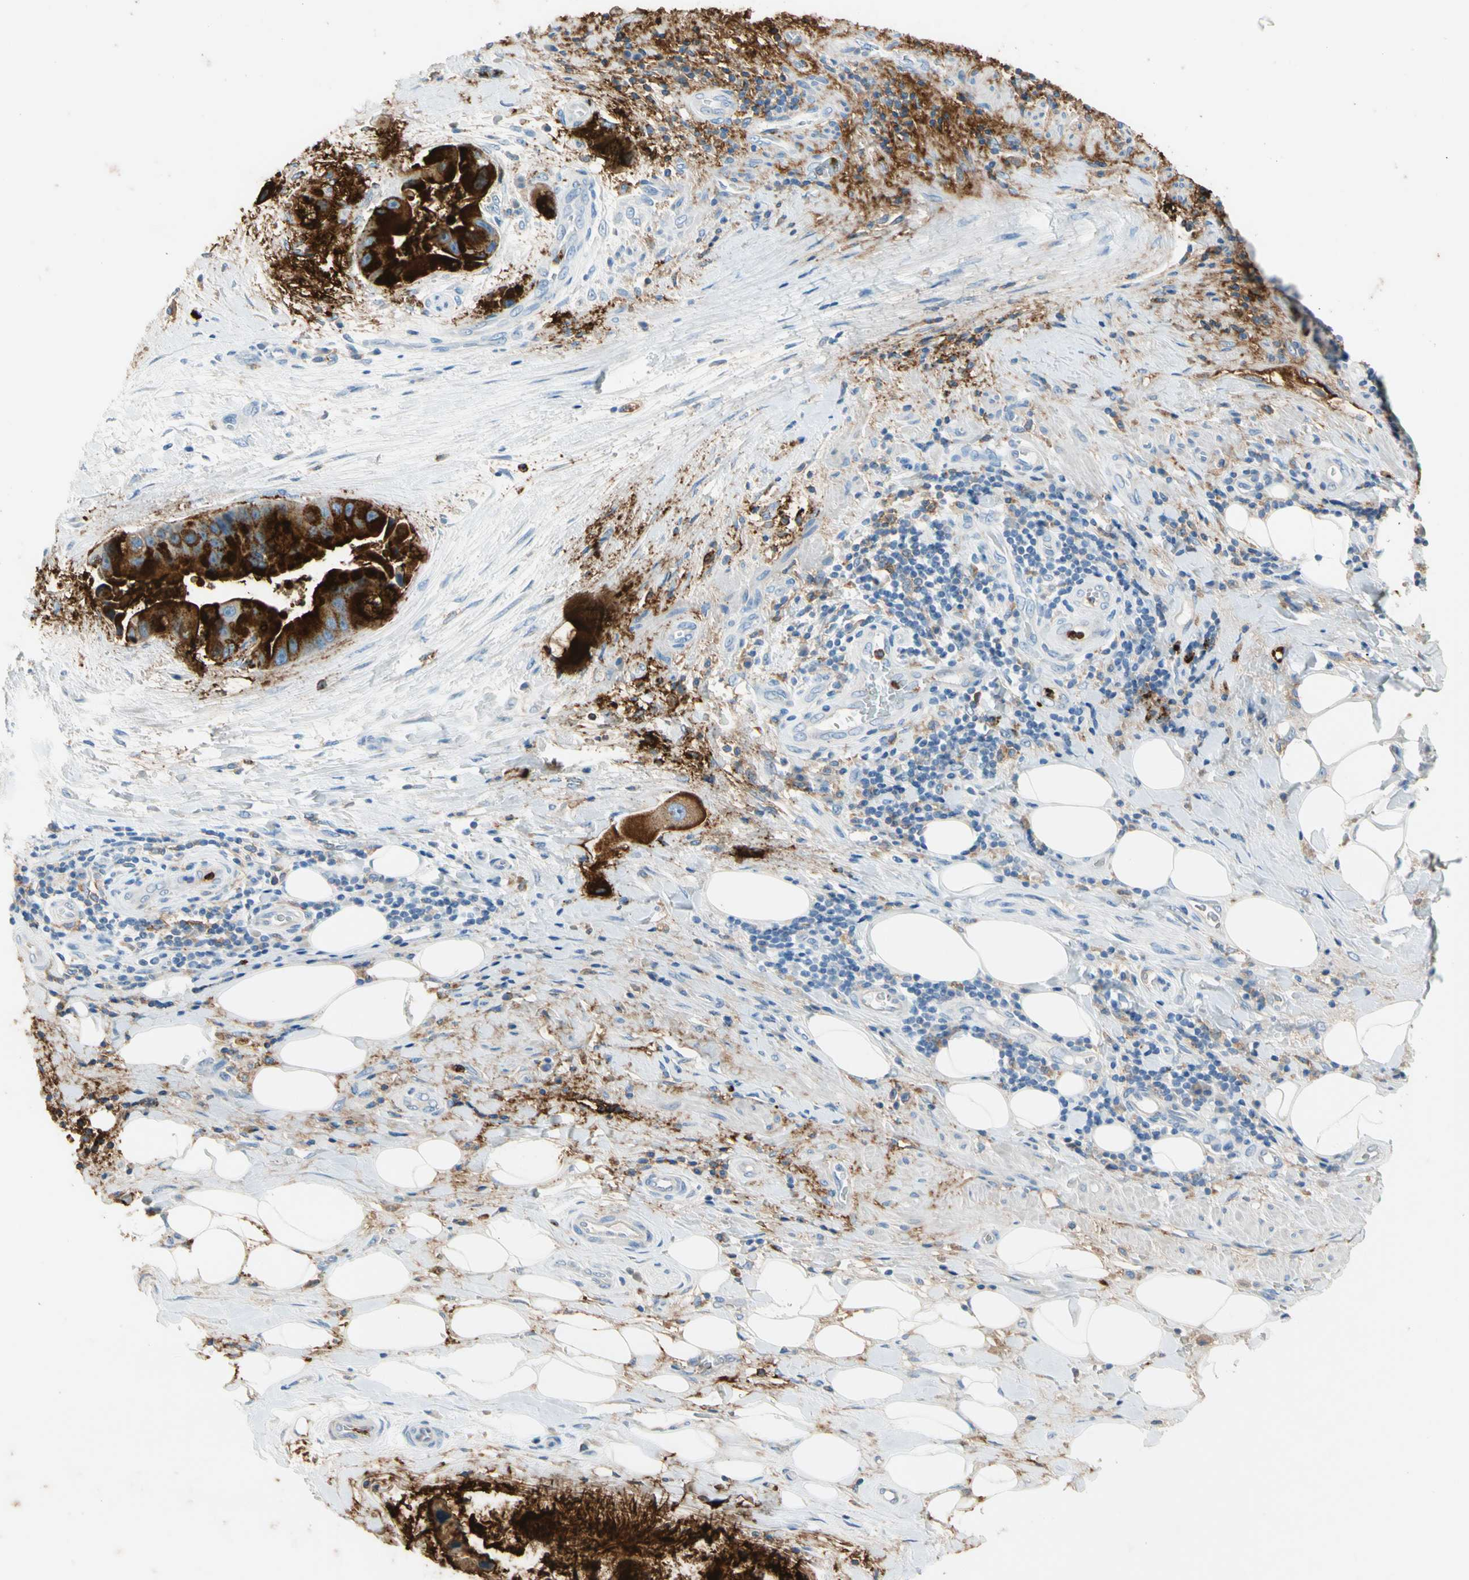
{"staining": {"intensity": "strong", "quantity": "25%-75%", "location": "cytoplasmic/membranous"}, "tissue": "liver cancer", "cell_type": "Tumor cells", "image_type": "cancer", "snomed": [{"axis": "morphology", "description": "Normal tissue, NOS"}, {"axis": "morphology", "description": "Cholangiocarcinoma"}, {"axis": "topography", "description": "Liver"}, {"axis": "topography", "description": "Peripheral nerve tissue"}], "caption": "The image exhibits a brown stain indicating the presence of a protein in the cytoplasmic/membranous of tumor cells in liver cholangiocarcinoma.", "gene": "CLEC4A", "patient": {"sex": "male", "age": 50}}